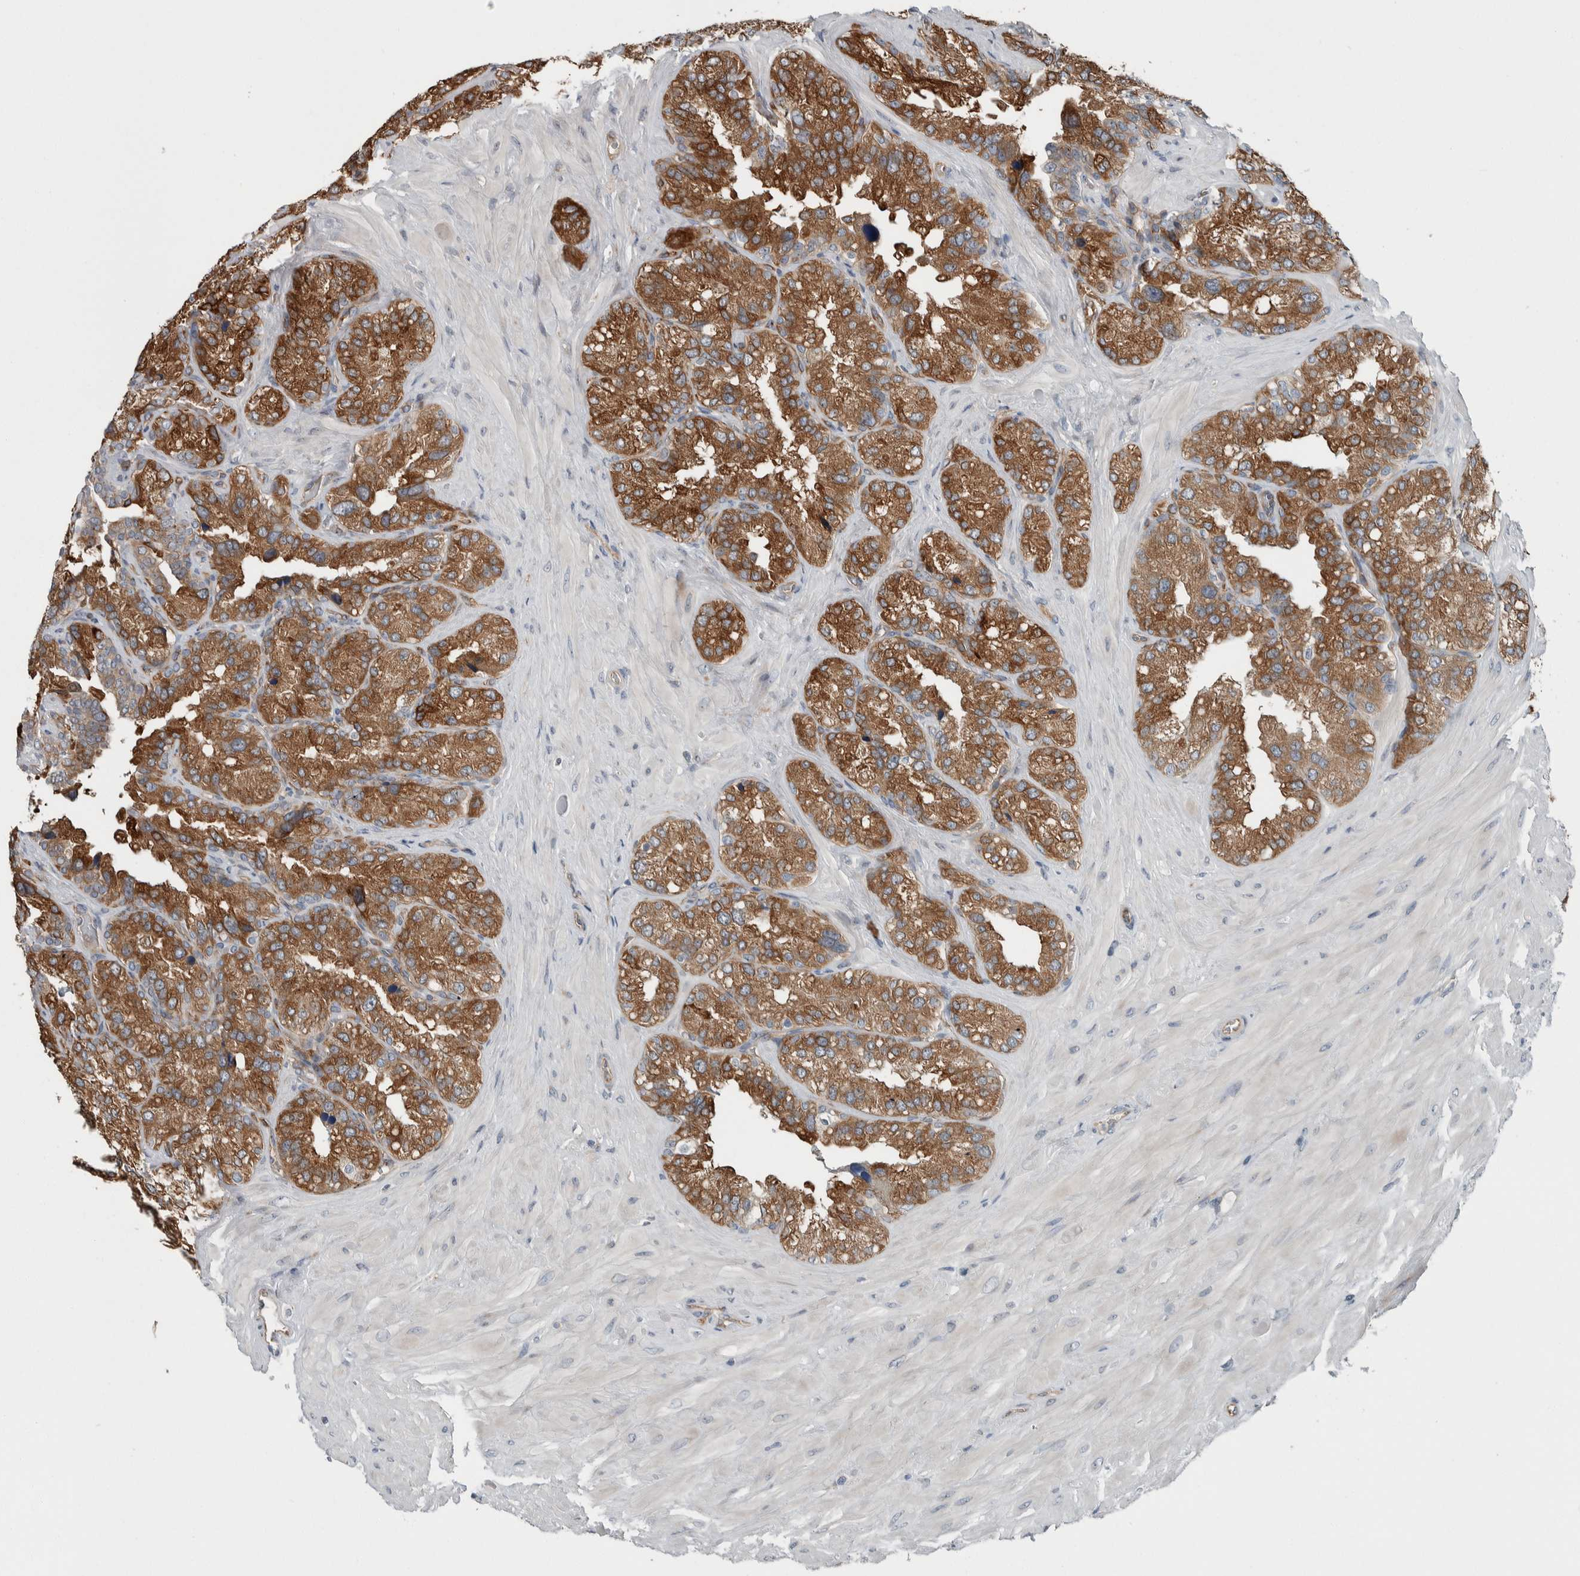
{"staining": {"intensity": "moderate", "quantity": ">75%", "location": "cytoplasmic/membranous"}, "tissue": "seminal vesicle", "cell_type": "Glandular cells", "image_type": "normal", "snomed": [{"axis": "morphology", "description": "Normal tissue, NOS"}, {"axis": "topography", "description": "Prostate"}, {"axis": "topography", "description": "Seminal veicle"}], "caption": "The micrograph displays staining of benign seminal vesicle, revealing moderate cytoplasmic/membranous protein expression (brown color) within glandular cells. (Brightfield microscopy of DAB IHC at high magnification).", "gene": "USP25", "patient": {"sex": "male", "age": 51}}